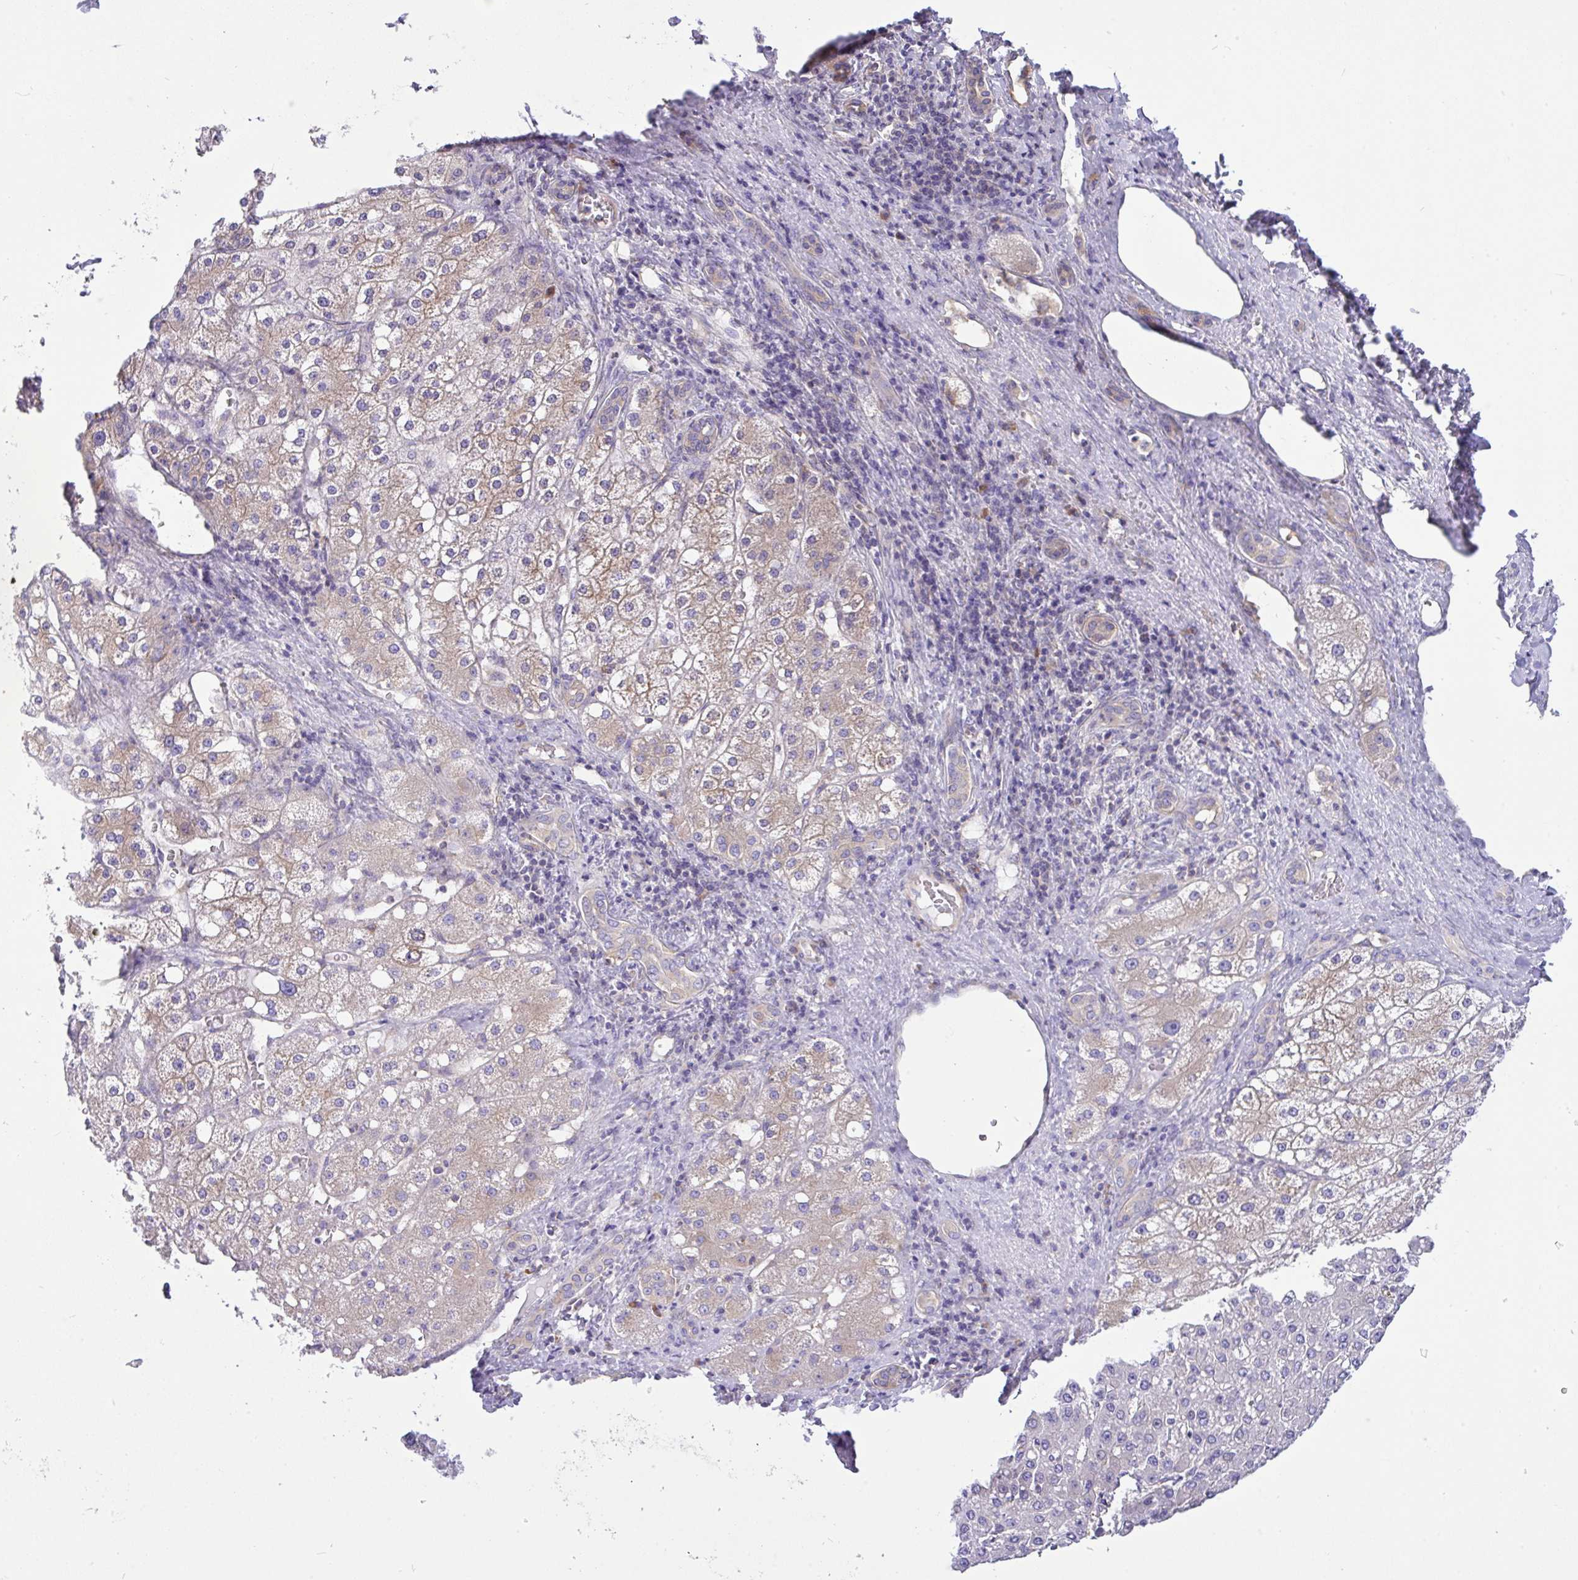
{"staining": {"intensity": "weak", "quantity": "25%-75%", "location": "cytoplasmic/membranous"}, "tissue": "liver cancer", "cell_type": "Tumor cells", "image_type": "cancer", "snomed": [{"axis": "morphology", "description": "Carcinoma, Hepatocellular, NOS"}, {"axis": "topography", "description": "Liver"}], "caption": "Immunohistochemical staining of human liver cancer displays low levels of weak cytoplasmic/membranous protein positivity in approximately 25%-75% of tumor cells.", "gene": "GFPT2", "patient": {"sex": "male", "age": 67}}